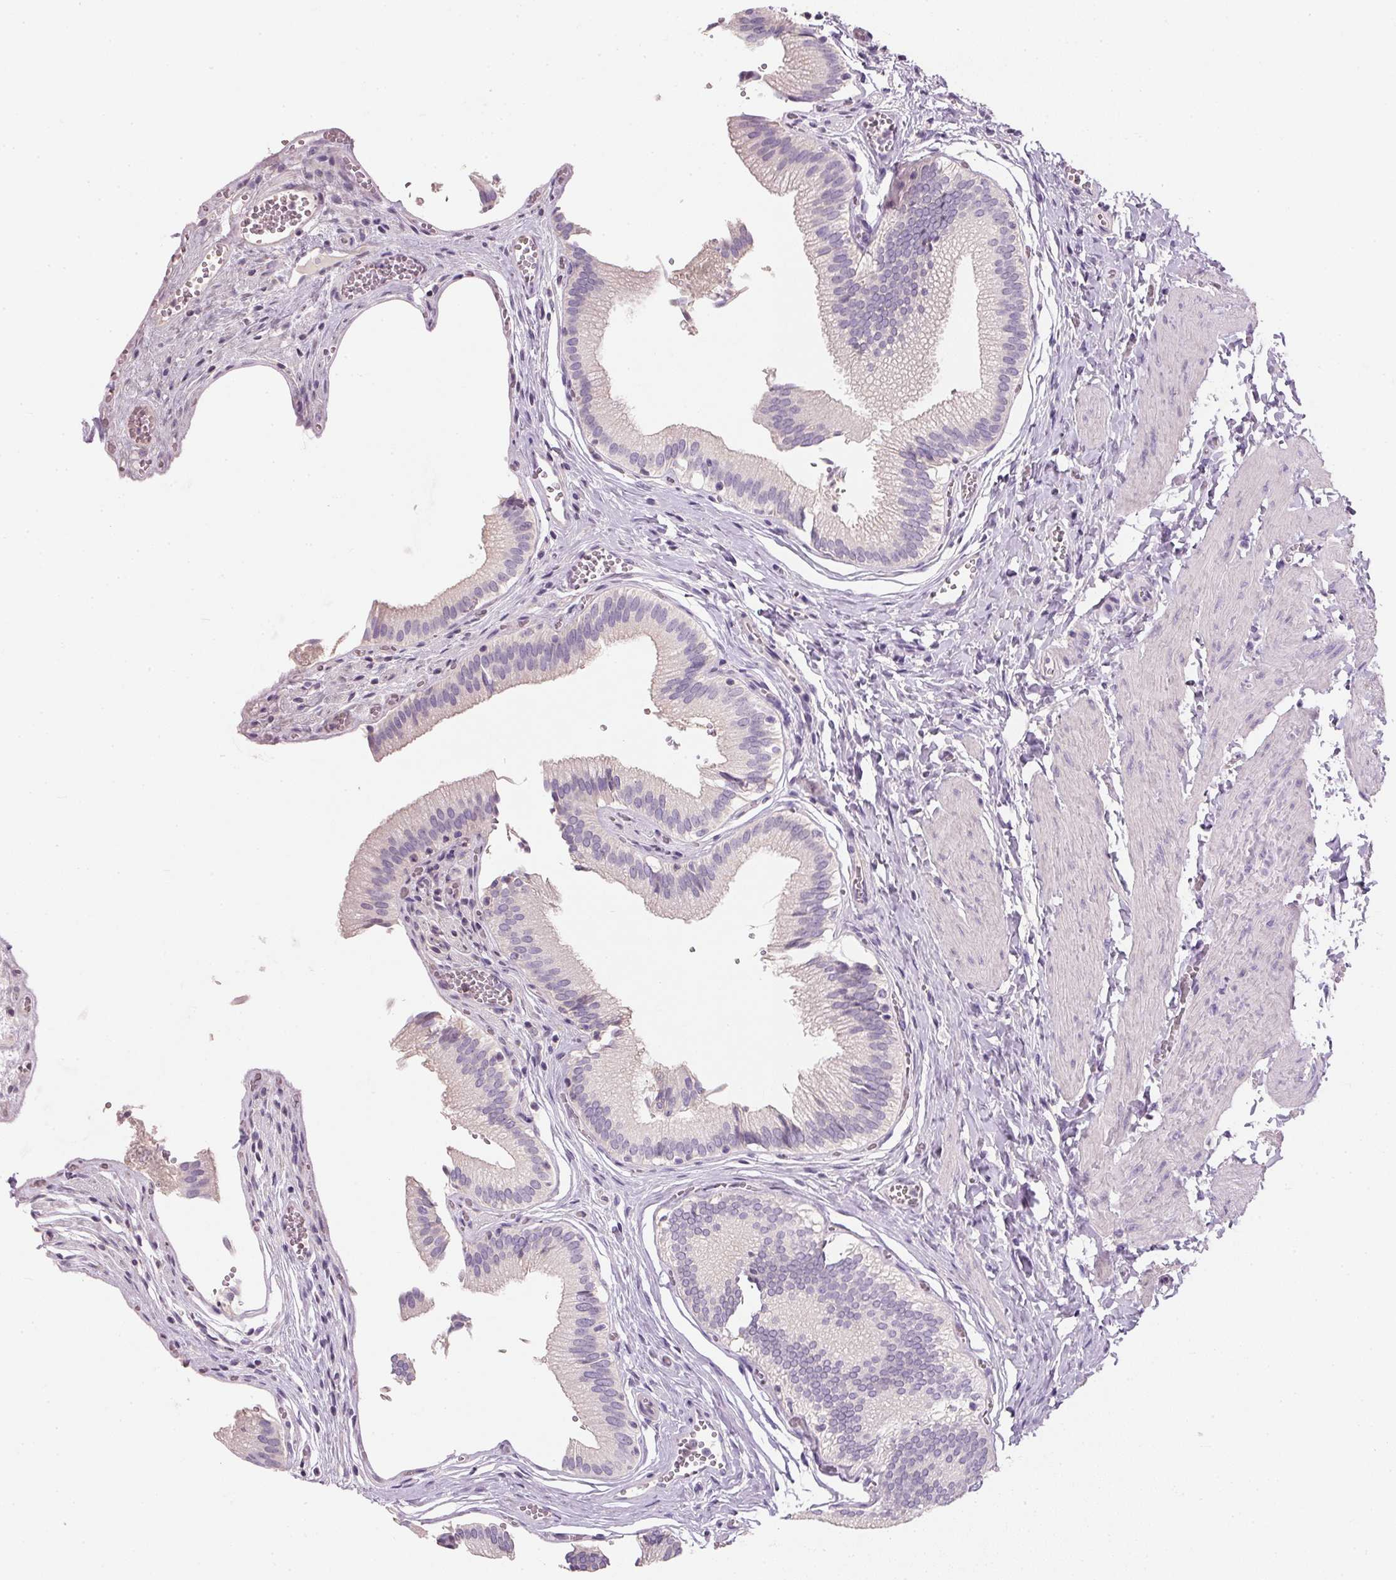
{"staining": {"intensity": "negative", "quantity": "none", "location": "none"}, "tissue": "gallbladder", "cell_type": "Glandular cells", "image_type": "normal", "snomed": [{"axis": "morphology", "description": "Normal tissue, NOS"}, {"axis": "topography", "description": "Gallbladder"}, {"axis": "topography", "description": "Peripheral nerve tissue"}], "caption": "This image is of unremarkable gallbladder stained with immunohistochemistry (IHC) to label a protein in brown with the nuclei are counter-stained blue. There is no positivity in glandular cells.", "gene": "HSD17B1", "patient": {"sex": "male", "age": 17}}